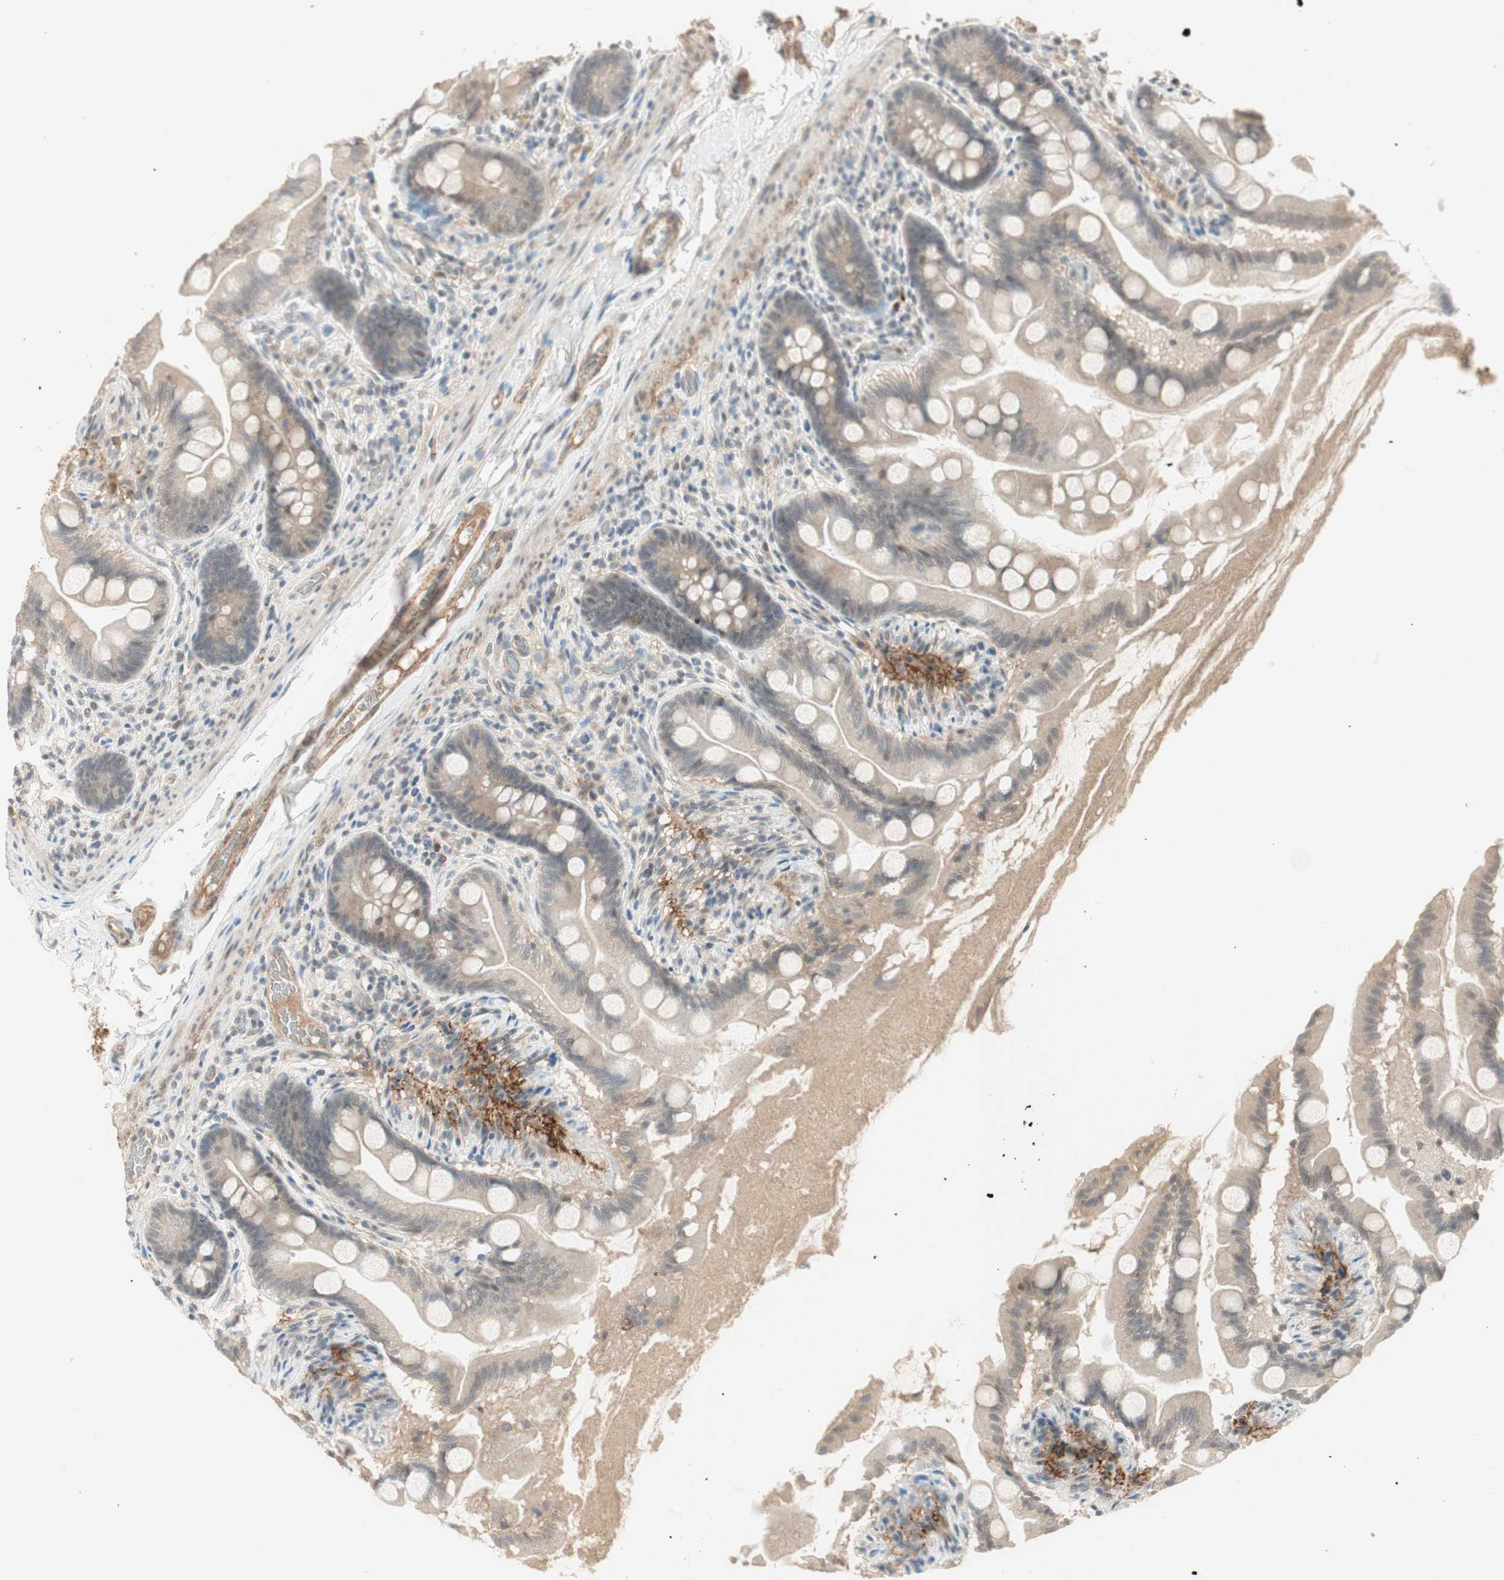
{"staining": {"intensity": "weak", "quantity": "25%-75%", "location": "cytoplasmic/membranous"}, "tissue": "small intestine", "cell_type": "Glandular cells", "image_type": "normal", "snomed": [{"axis": "morphology", "description": "Normal tissue, NOS"}, {"axis": "topography", "description": "Small intestine"}], "caption": "Human small intestine stained for a protein (brown) demonstrates weak cytoplasmic/membranous positive positivity in about 25%-75% of glandular cells.", "gene": "RNGTT", "patient": {"sex": "female", "age": 56}}